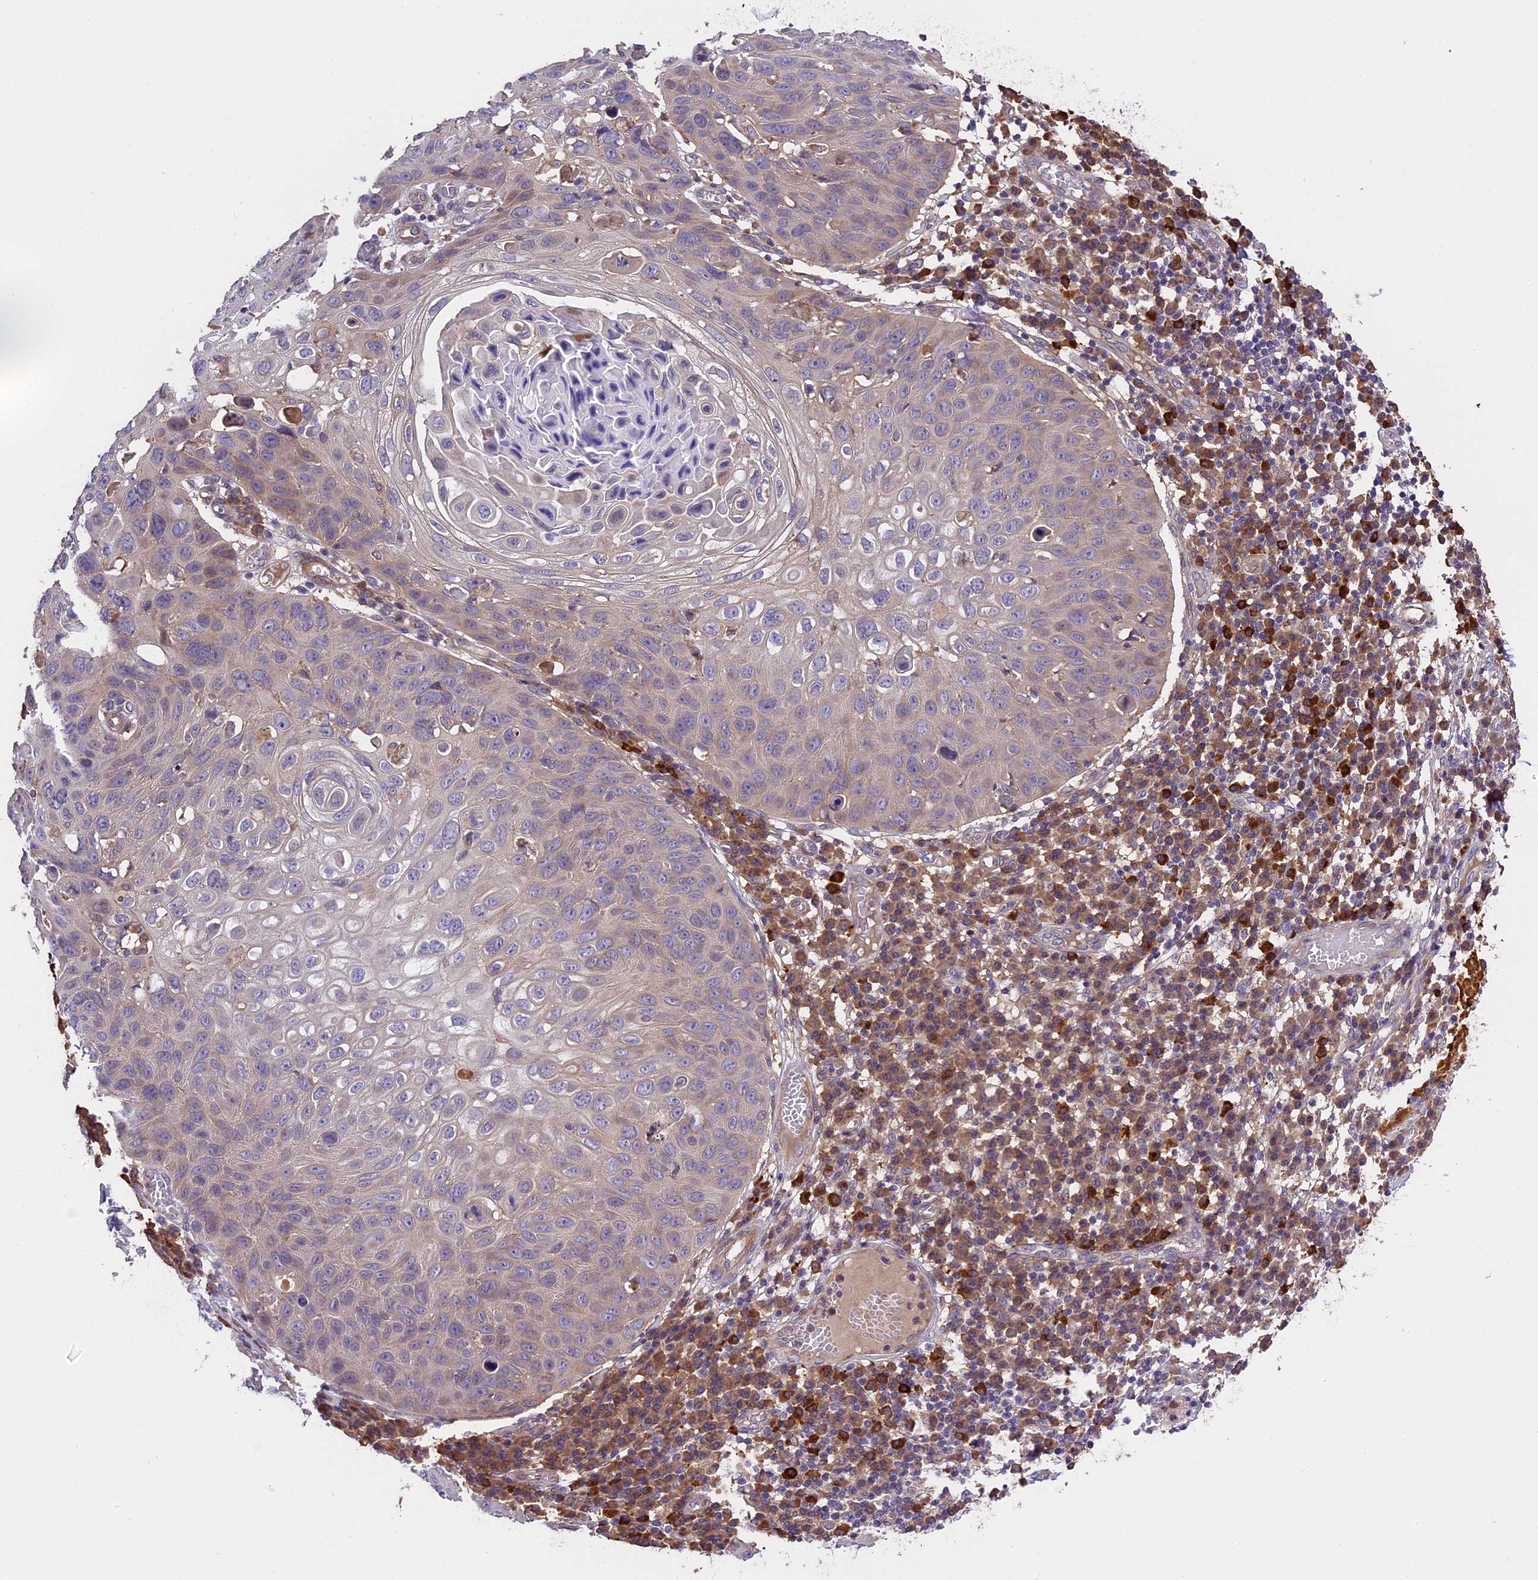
{"staining": {"intensity": "weak", "quantity": "25%-75%", "location": "cytoplasmic/membranous"}, "tissue": "skin cancer", "cell_type": "Tumor cells", "image_type": "cancer", "snomed": [{"axis": "morphology", "description": "Squamous cell carcinoma, NOS"}, {"axis": "topography", "description": "Skin"}], "caption": "There is low levels of weak cytoplasmic/membranous positivity in tumor cells of skin cancer (squamous cell carcinoma), as demonstrated by immunohistochemical staining (brown color).", "gene": "ABCC10", "patient": {"sex": "female", "age": 90}}